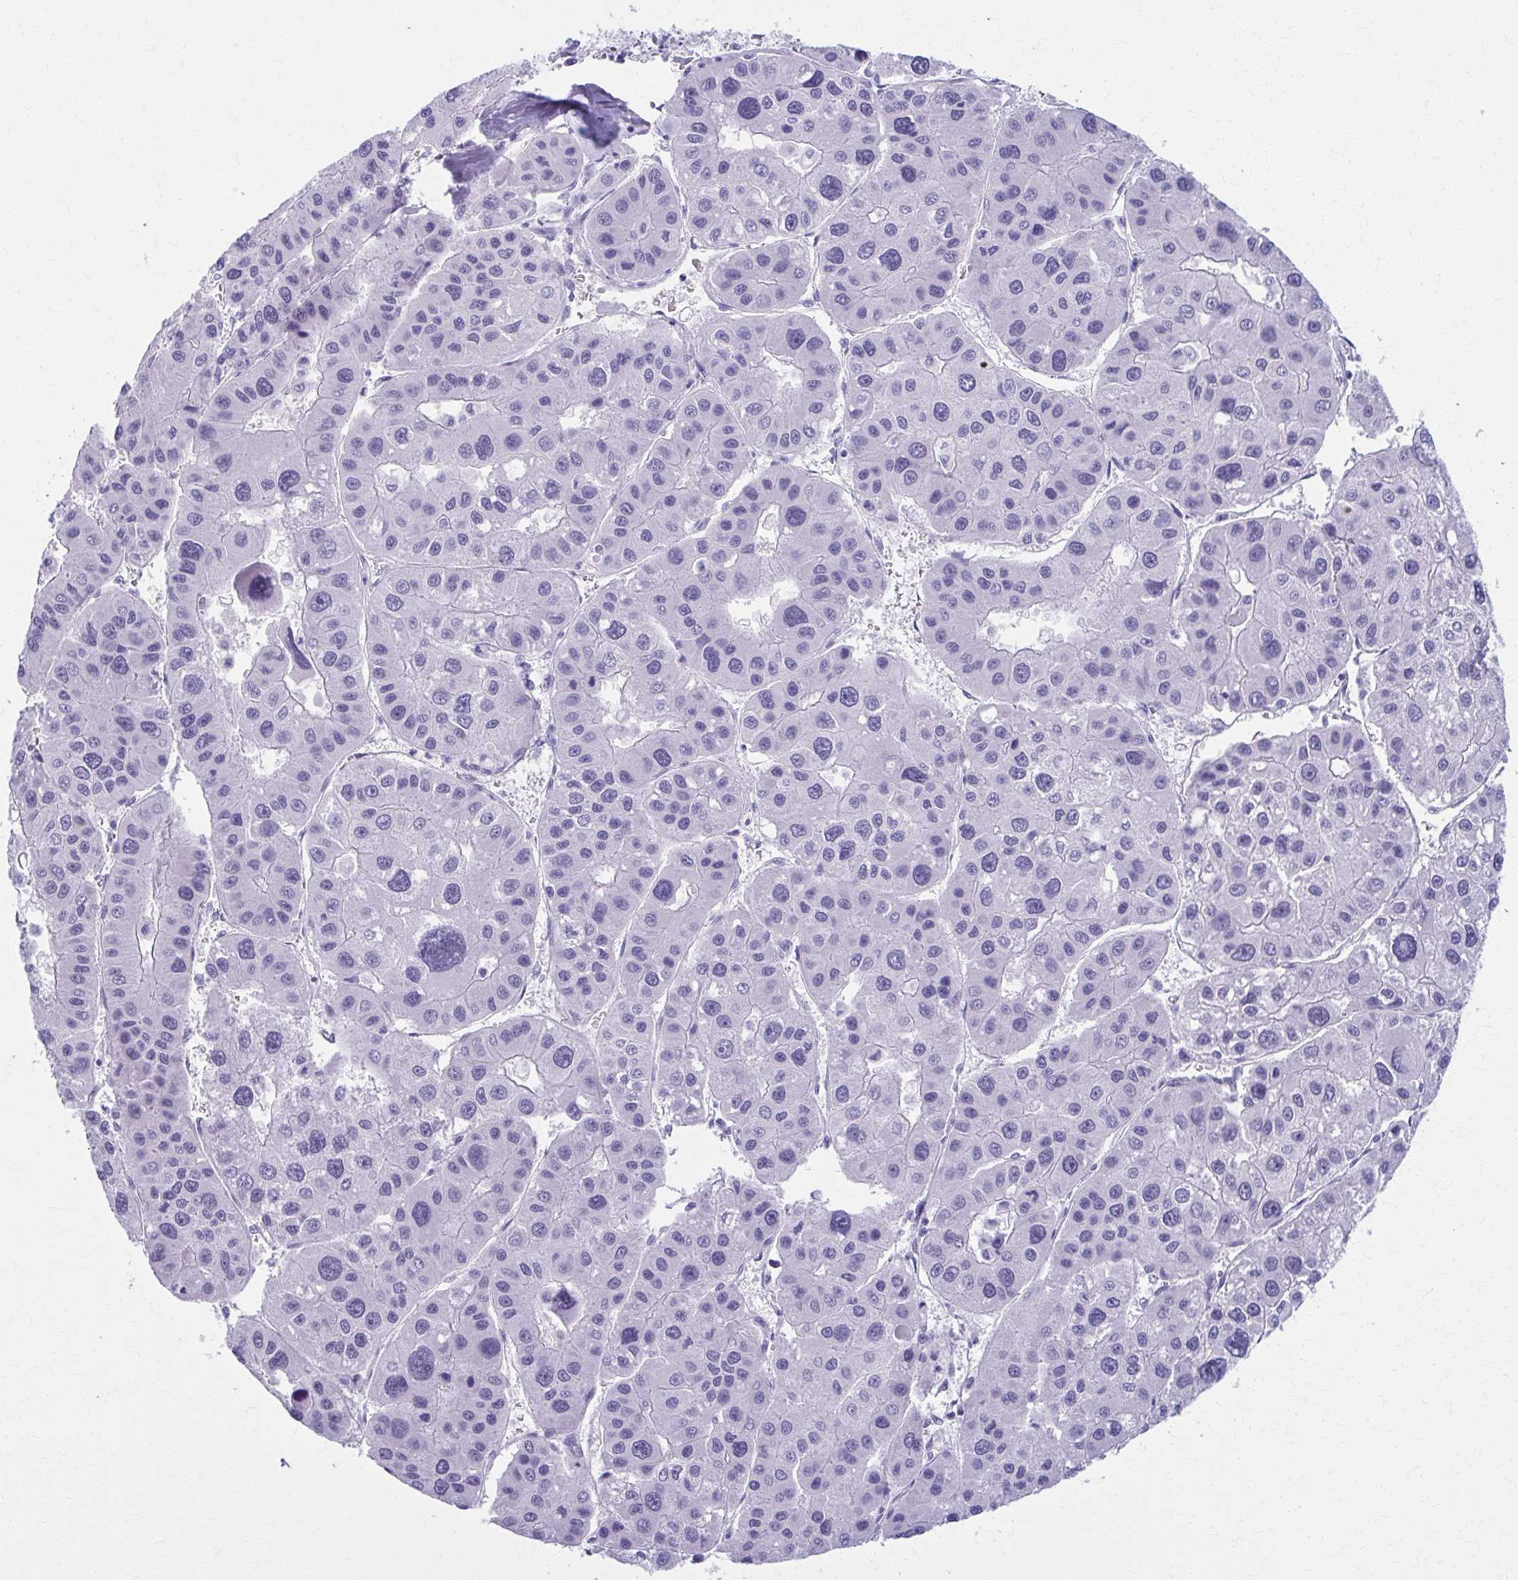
{"staining": {"intensity": "negative", "quantity": "none", "location": "none"}, "tissue": "liver cancer", "cell_type": "Tumor cells", "image_type": "cancer", "snomed": [{"axis": "morphology", "description": "Carcinoma, Hepatocellular, NOS"}, {"axis": "topography", "description": "Liver"}], "caption": "IHC micrograph of neoplastic tissue: liver hepatocellular carcinoma stained with DAB (3,3'-diaminobenzidine) exhibits no significant protein staining in tumor cells.", "gene": "MPLKIP", "patient": {"sex": "male", "age": 73}}